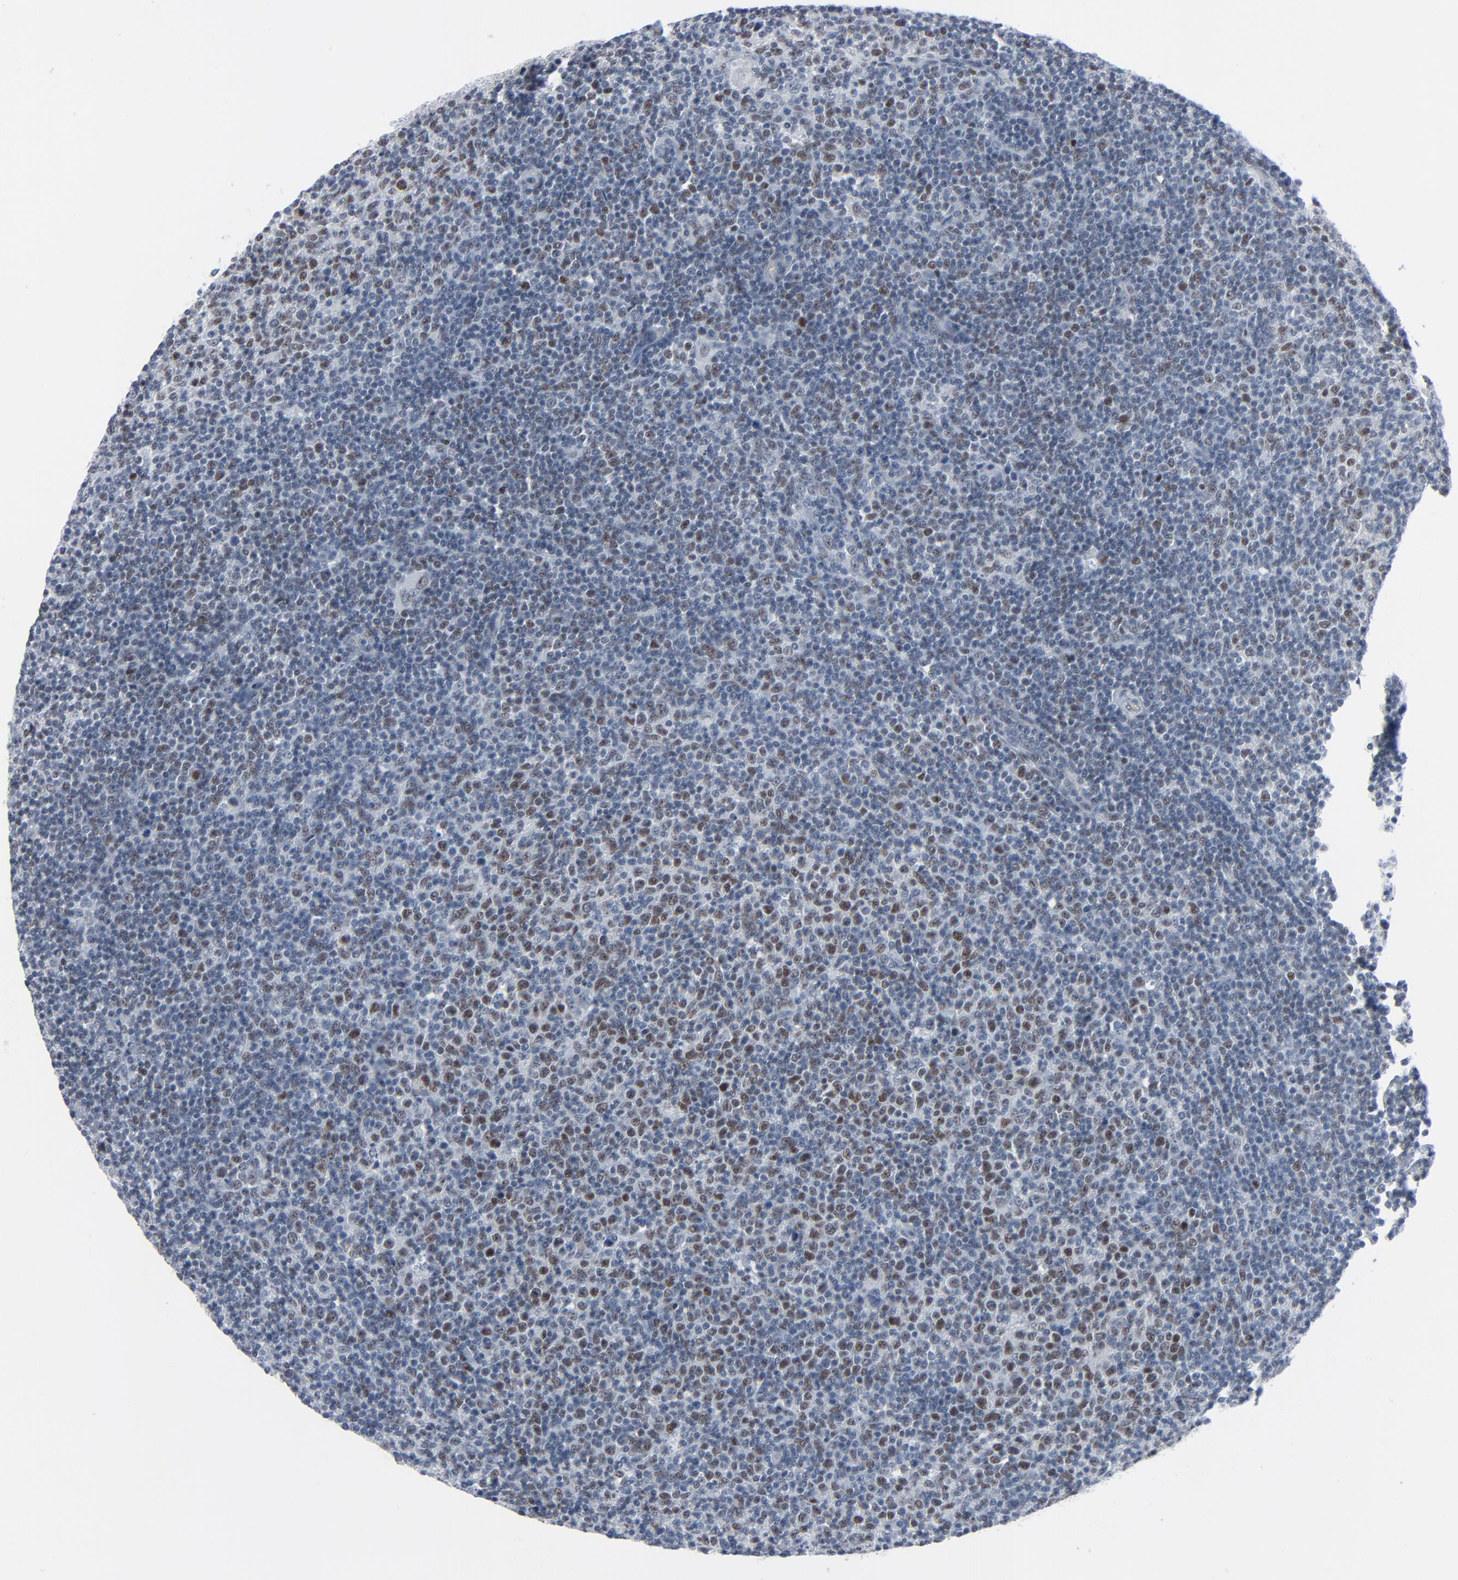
{"staining": {"intensity": "moderate", "quantity": "25%-75%", "location": "nuclear"}, "tissue": "lymphoma", "cell_type": "Tumor cells", "image_type": "cancer", "snomed": [{"axis": "morphology", "description": "Malignant lymphoma, non-Hodgkin's type, Low grade"}, {"axis": "topography", "description": "Lymph node"}], "caption": "A brown stain highlights moderate nuclear staining of a protein in malignant lymphoma, non-Hodgkin's type (low-grade) tumor cells.", "gene": "SIRT1", "patient": {"sex": "male", "age": 70}}